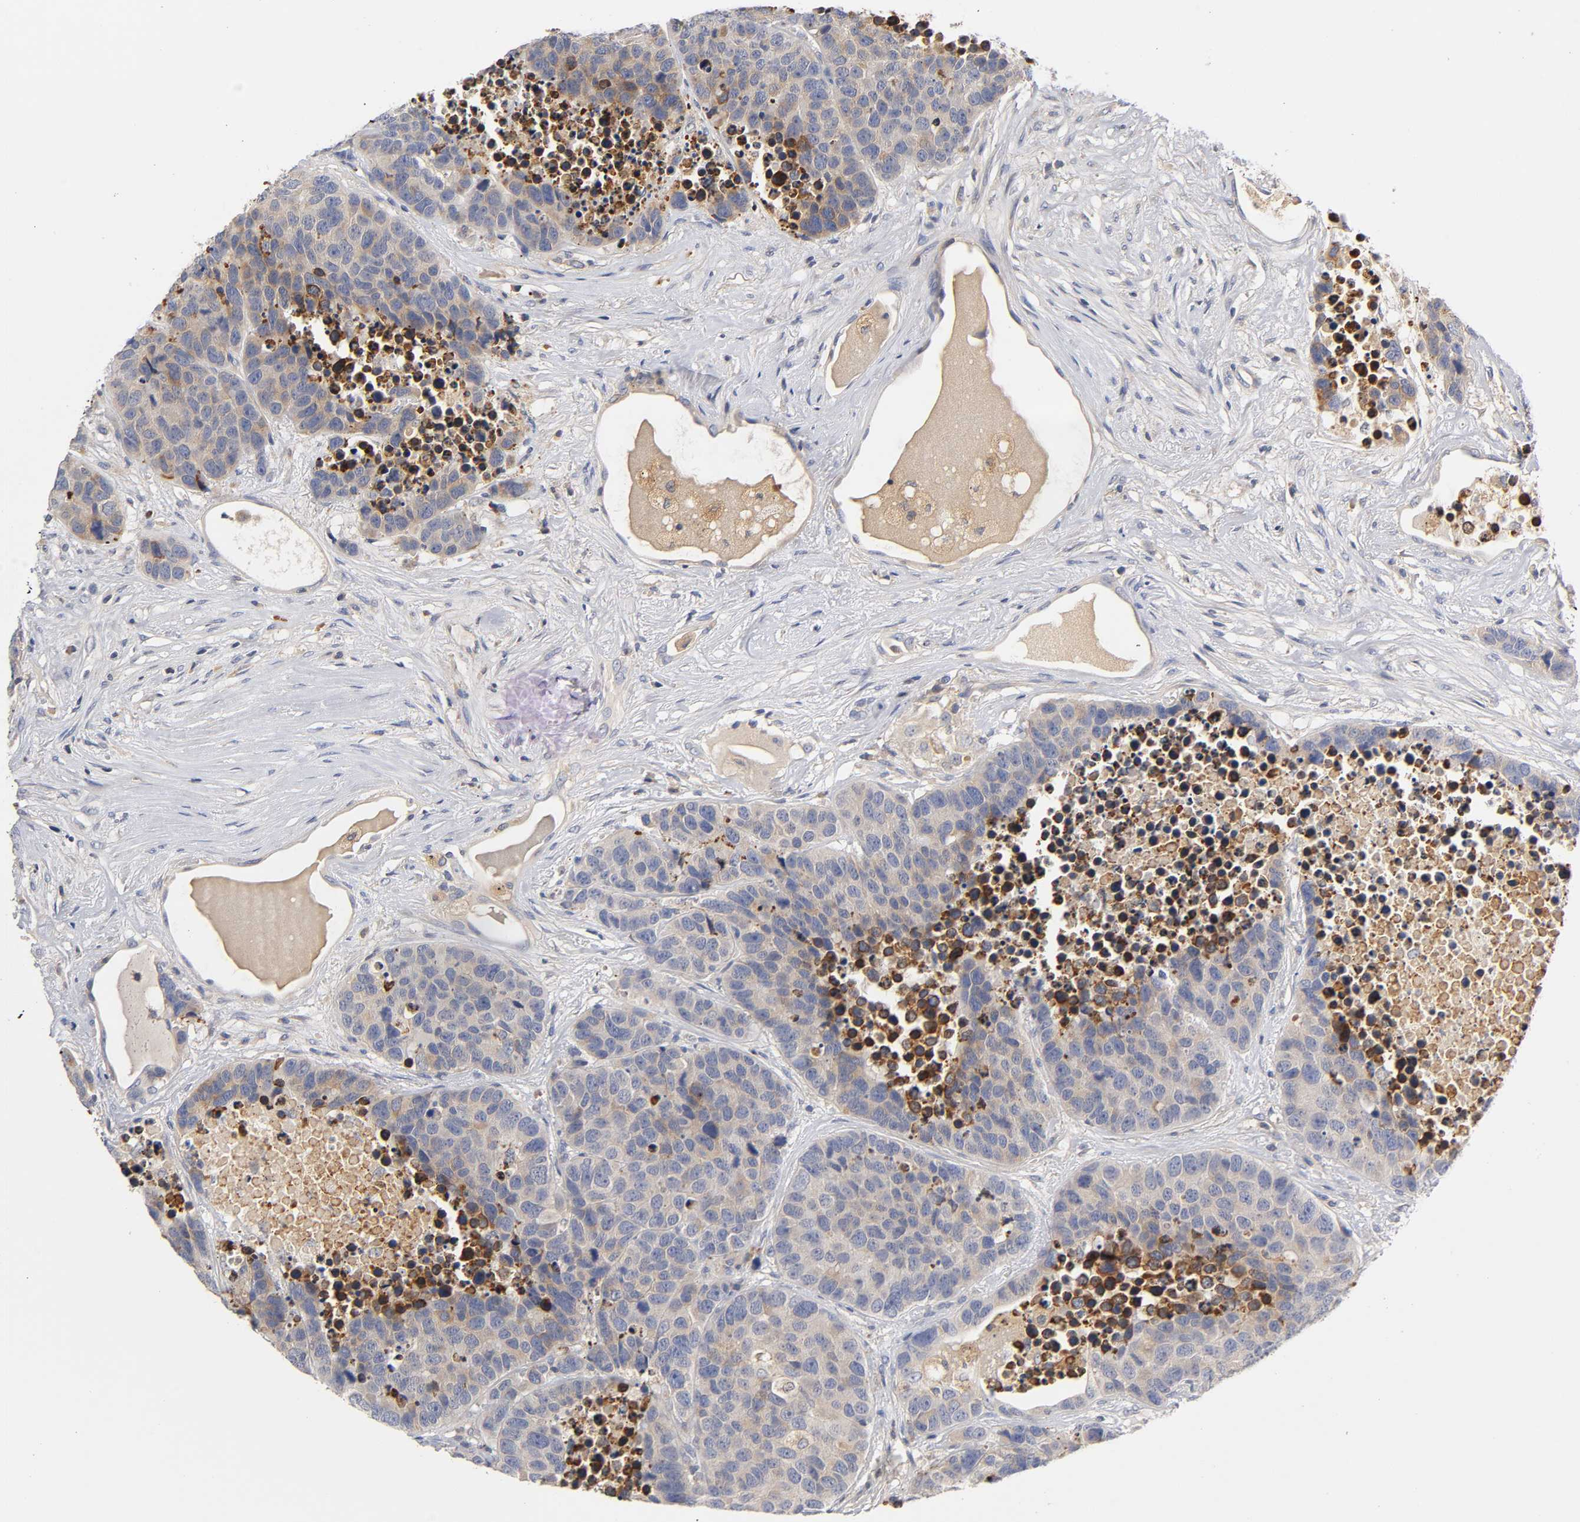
{"staining": {"intensity": "weak", "quantity": "25%-75%", "location": "cytoplasmic/membranous"}, "tissue": "carcinoid", "cell_type": "Tumor cells", "image_type": "cancer", "snomed": [{"axis": "morphology", "description": "Carcinoid, malignant, NOS"}, {"axis": "topography", "description": "Lung"}], "caption": "Immunohistochemistry staining of carcinoid (malignant), which reveals low levels of weak cytoplasmic/membranous positivity in approximately 25%-75% of tumor cells indicating weak cytoplasmic/membranous protein positivity. The staining was performed using DAB (3,3'-diaminobenzidine) (brown) for protein detection and nuclei were counterstained in hematoxylin (blue).", "gene": "RHOA", "patient": {"sex": "male", "age": 60}}